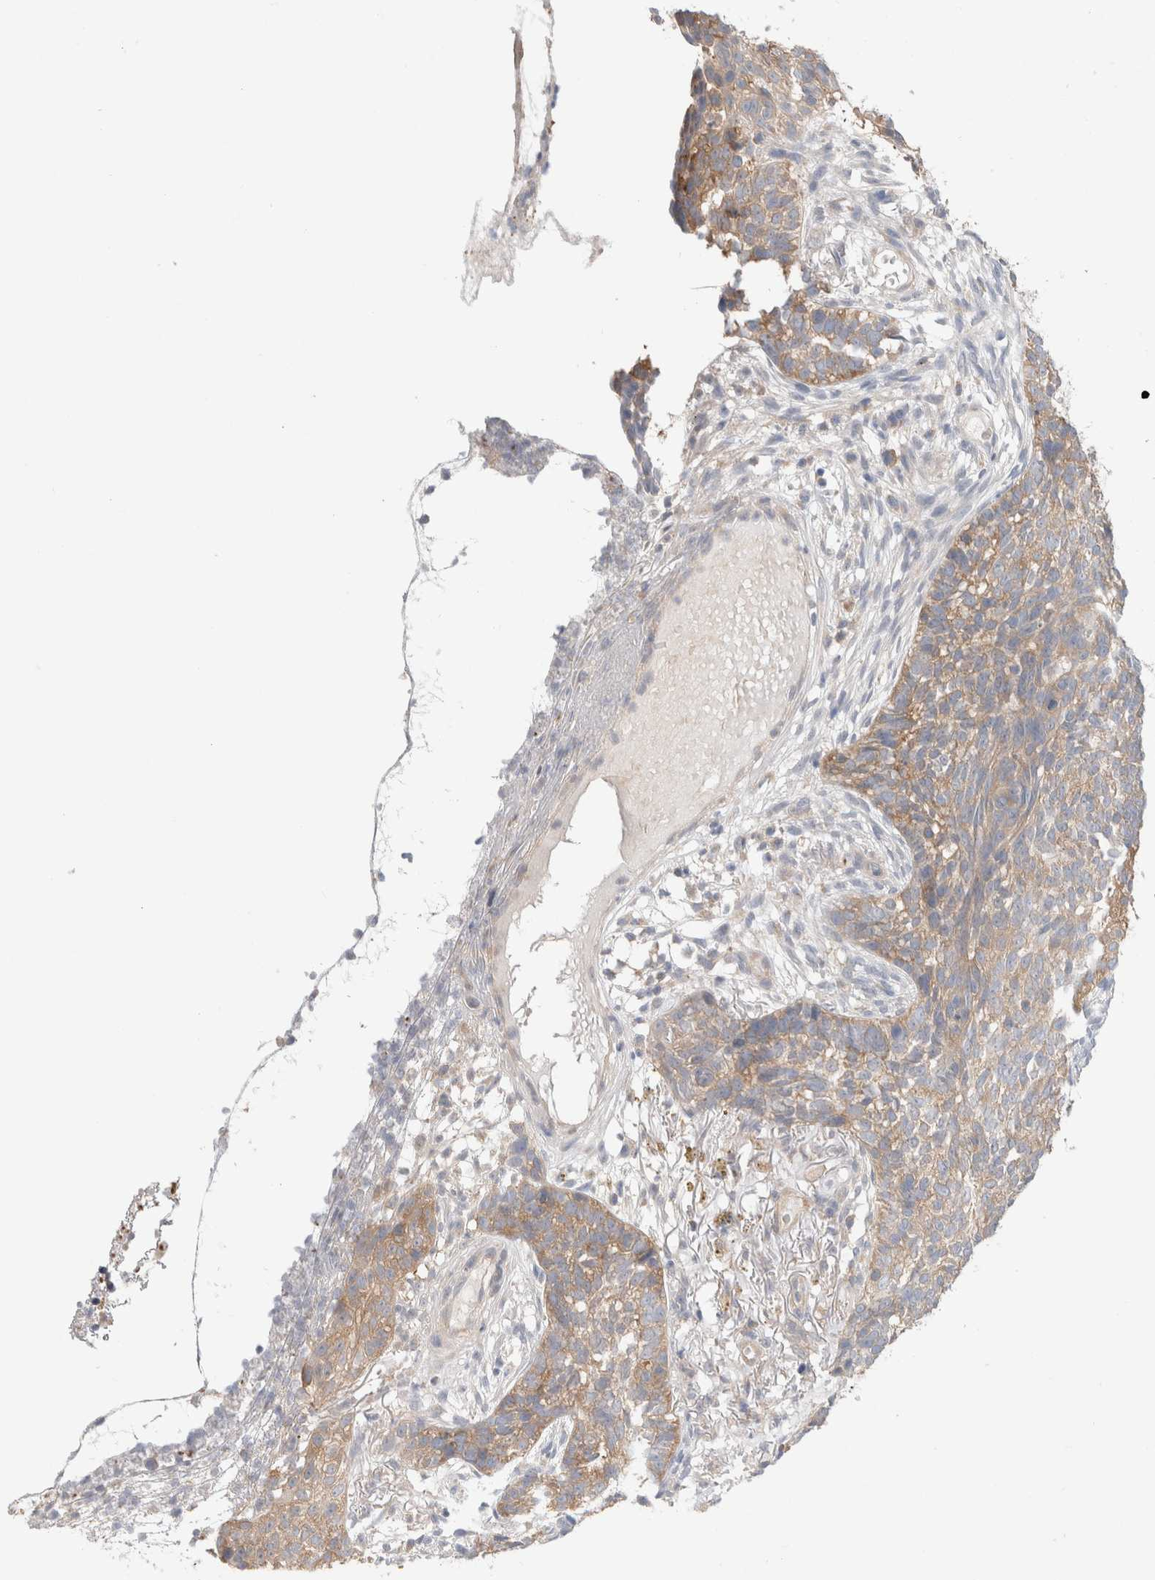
{"staining": {"intensity": "moderate", "quantity": ">75%", "location": "cytoplasmic/membranous"}, "tissue": "skin cancer", "cell_type": "Tumor cells", "image_type": "cancer", "snomed": [{"axis": "morphology", "description": "Basal cell carcinoma"}, {"axis": "topography", "description": "Skin"}], "caption": "This image shows IHC staining of human skin cancer, with medium moderate cytoplasmic/membranous staining in approximately >75% of tumor cells.", "gene": "NDOR1", "patient": {"sex": "male", "age": 85}}